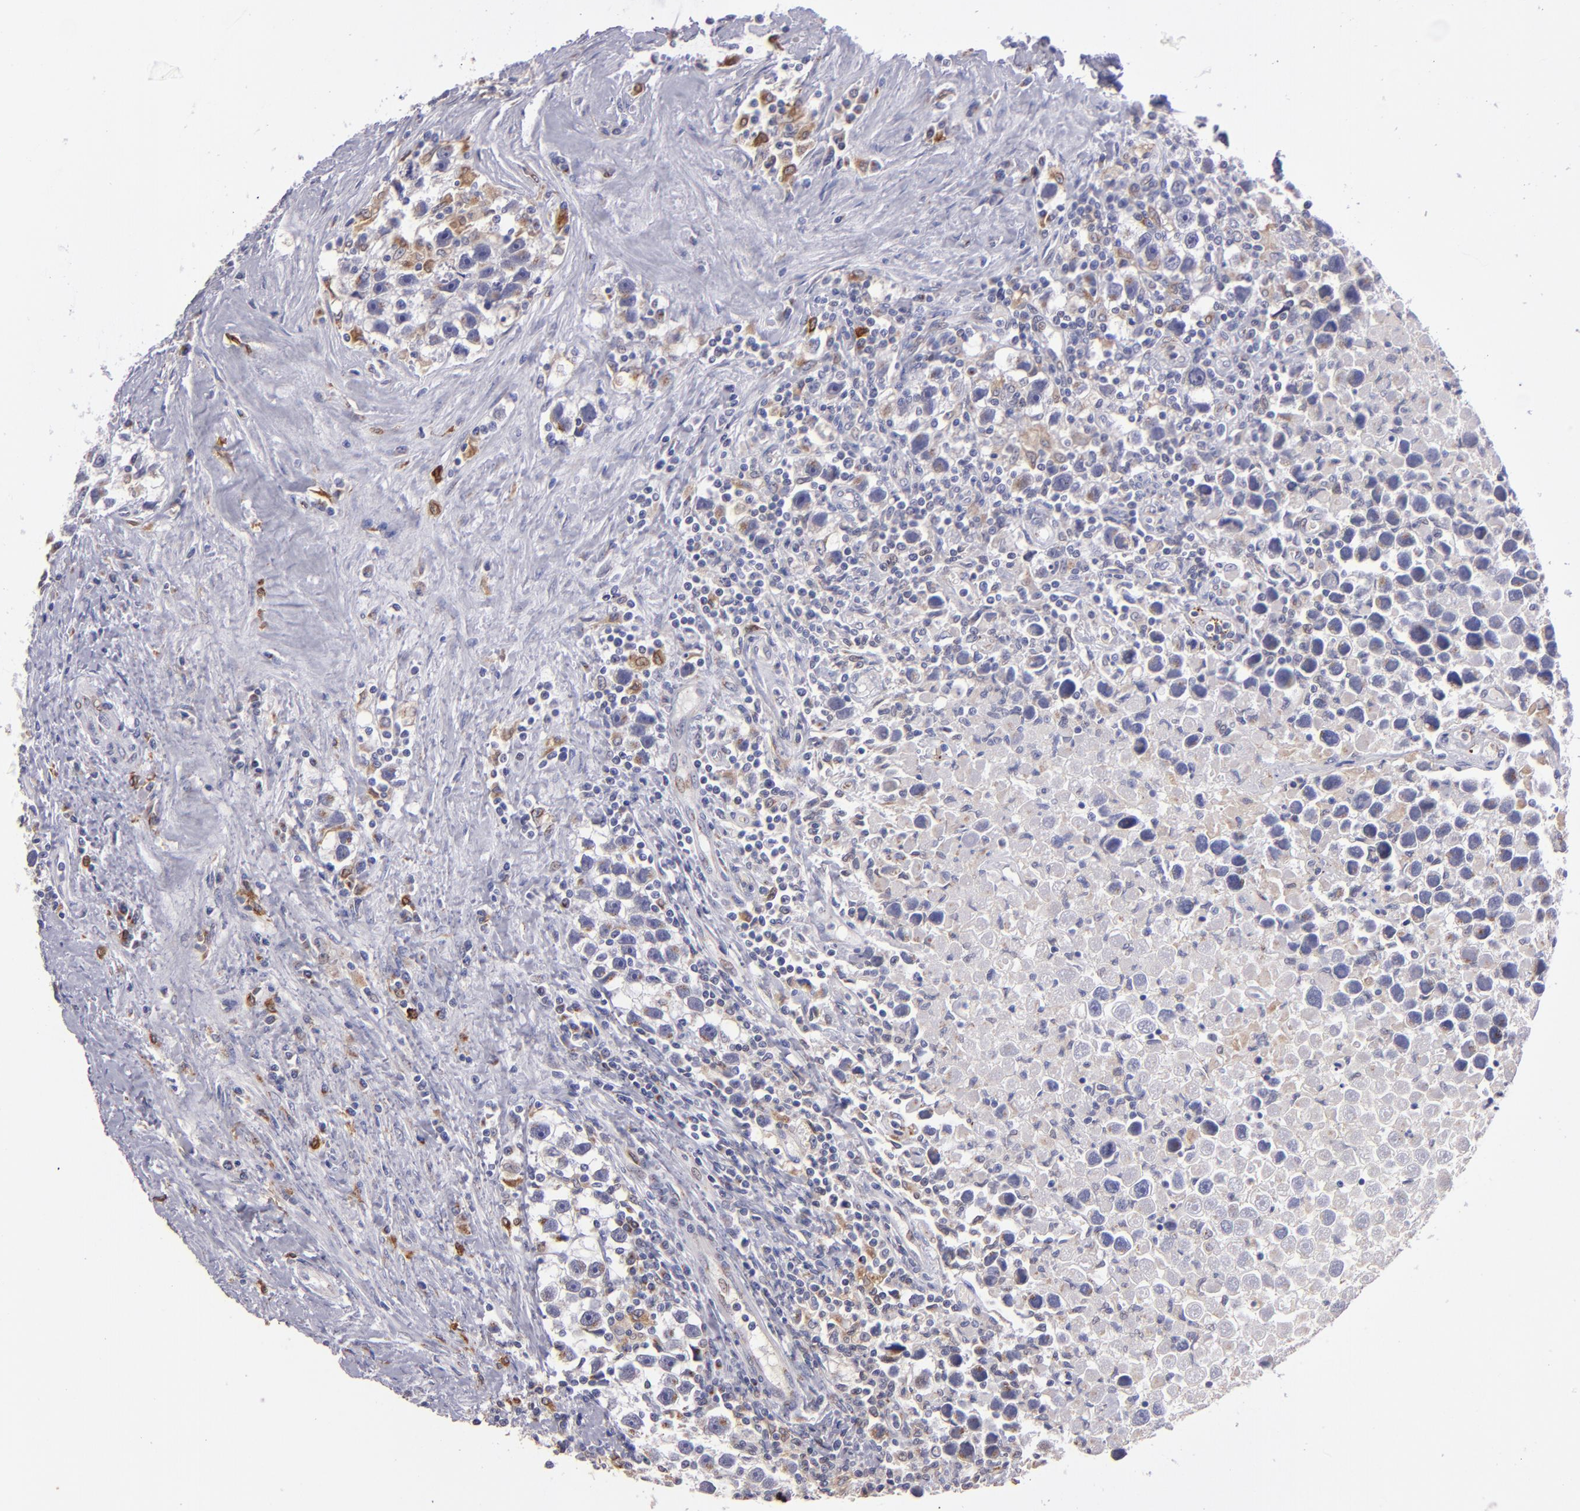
{"staining": {"intensity": "moderate", "quantity": "<25%", "location": "cytoplasmic/membranous"}, "tissue": "testis cancer", "cell_type": "Tumor cells", "image_type": "cancer", "snomed": [{"axis": "morphology", "description": "Seminoma, NOS"}, {"axis": "topography", "description": "Testis"}], "caption": "Testis cancer tissue demonstrates moderate cytoplasmic/membranous expression in about <25% of tumor cells, visualized by immunohistochemistry. (Brightfield microscopy of DAB IHC at high magnification).", "gene": "PTGS1", "patient": {"sex": "male", "age": 43}}